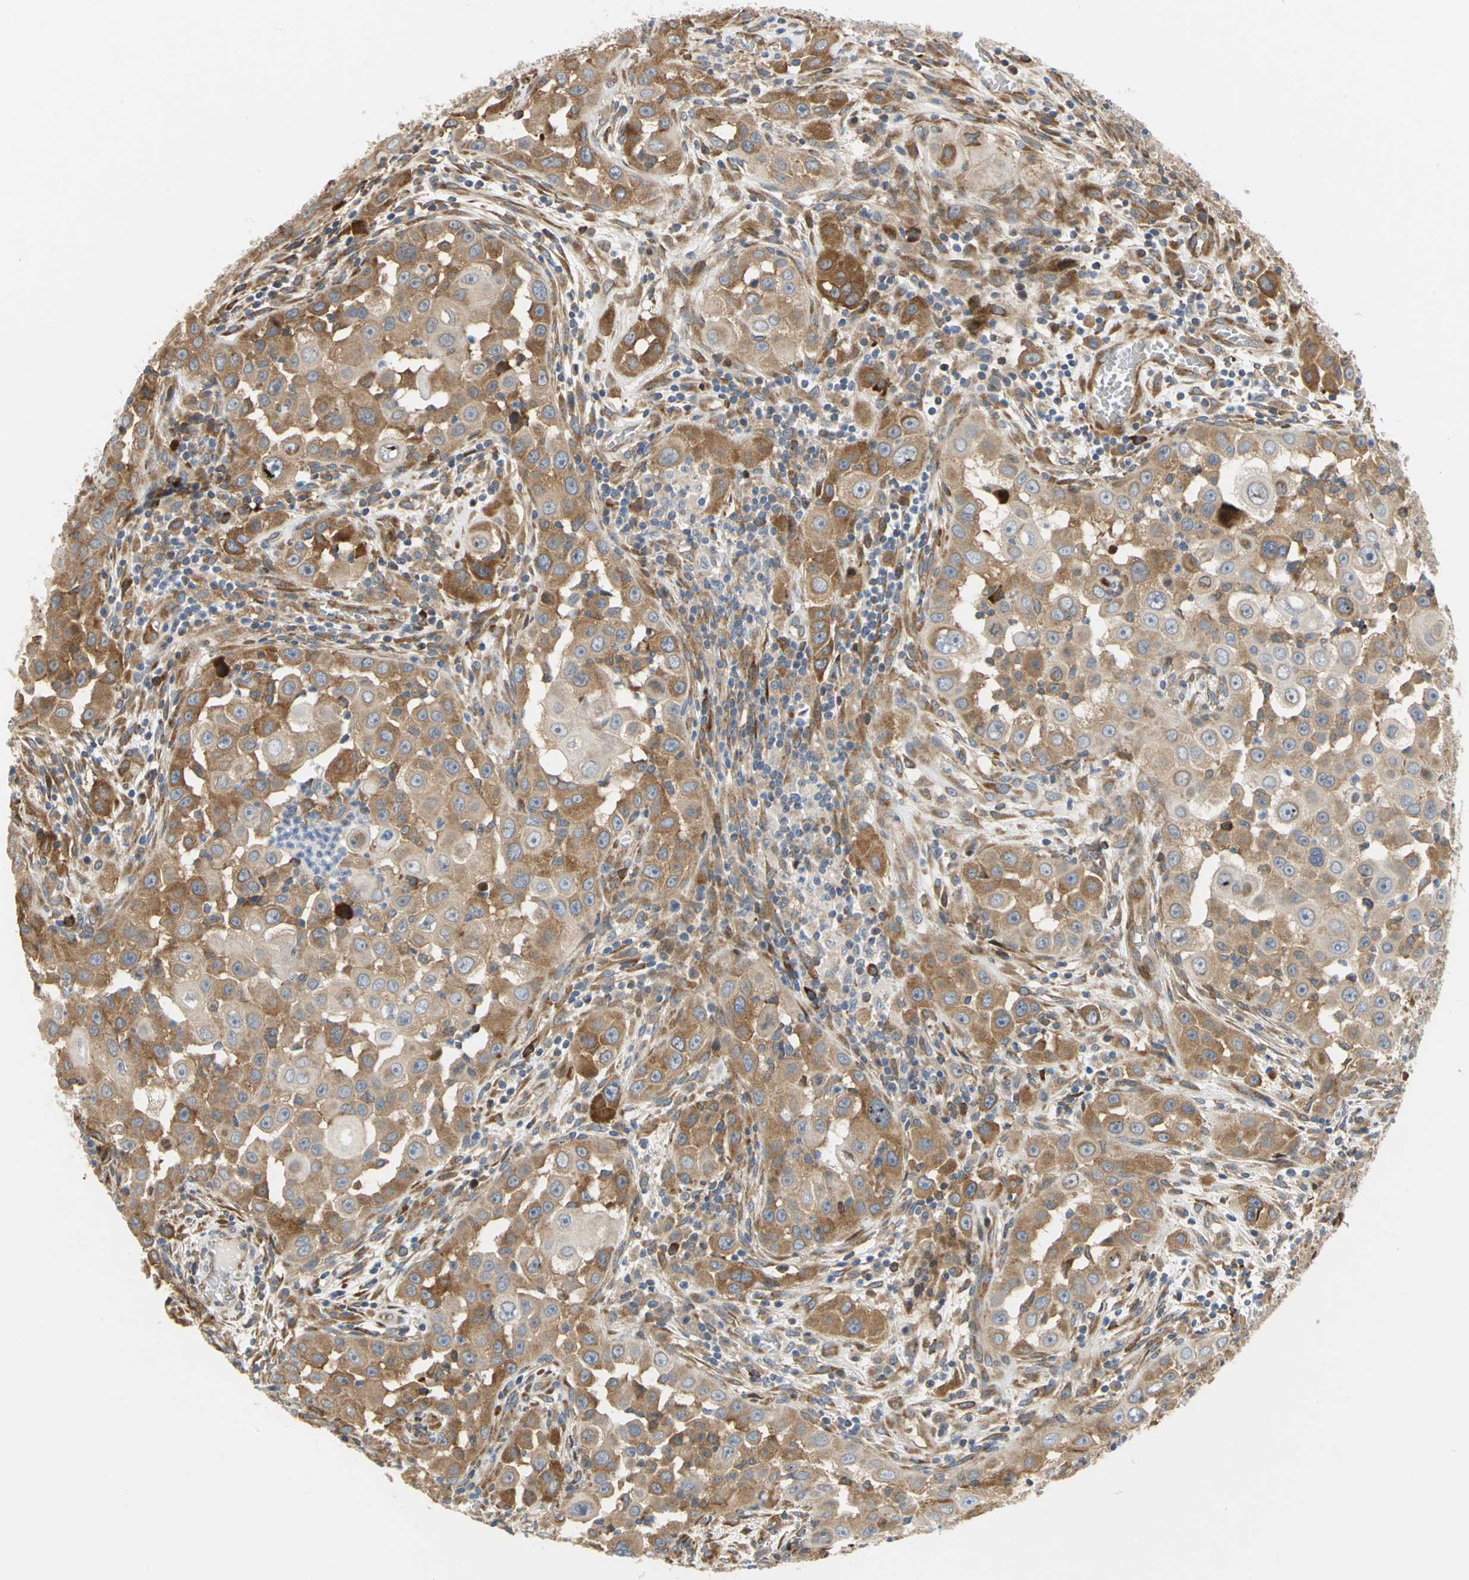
{"staining": {"intensity": "moderate", "quantity": ">75%", "location": "cytoplasmic/membranous"}, "tissue": "head and neck cancer", "cell_type": "Tumor cells", "image_type": "cancer", "snomed": [{"axis": "morphology", "description": "Carcinoma, NOS"}, {"axis": "topography", "description": "Head-Neck"}], "caption": "A micrograph showing moderate cytoplasmic/membranous positivity in about >75% of tumor cells in carcinoma (head and neck), as visualized by brown immunohistochemical staining.", "gene": "YBX1", "patient": {"sex": "male", "age": 87}}